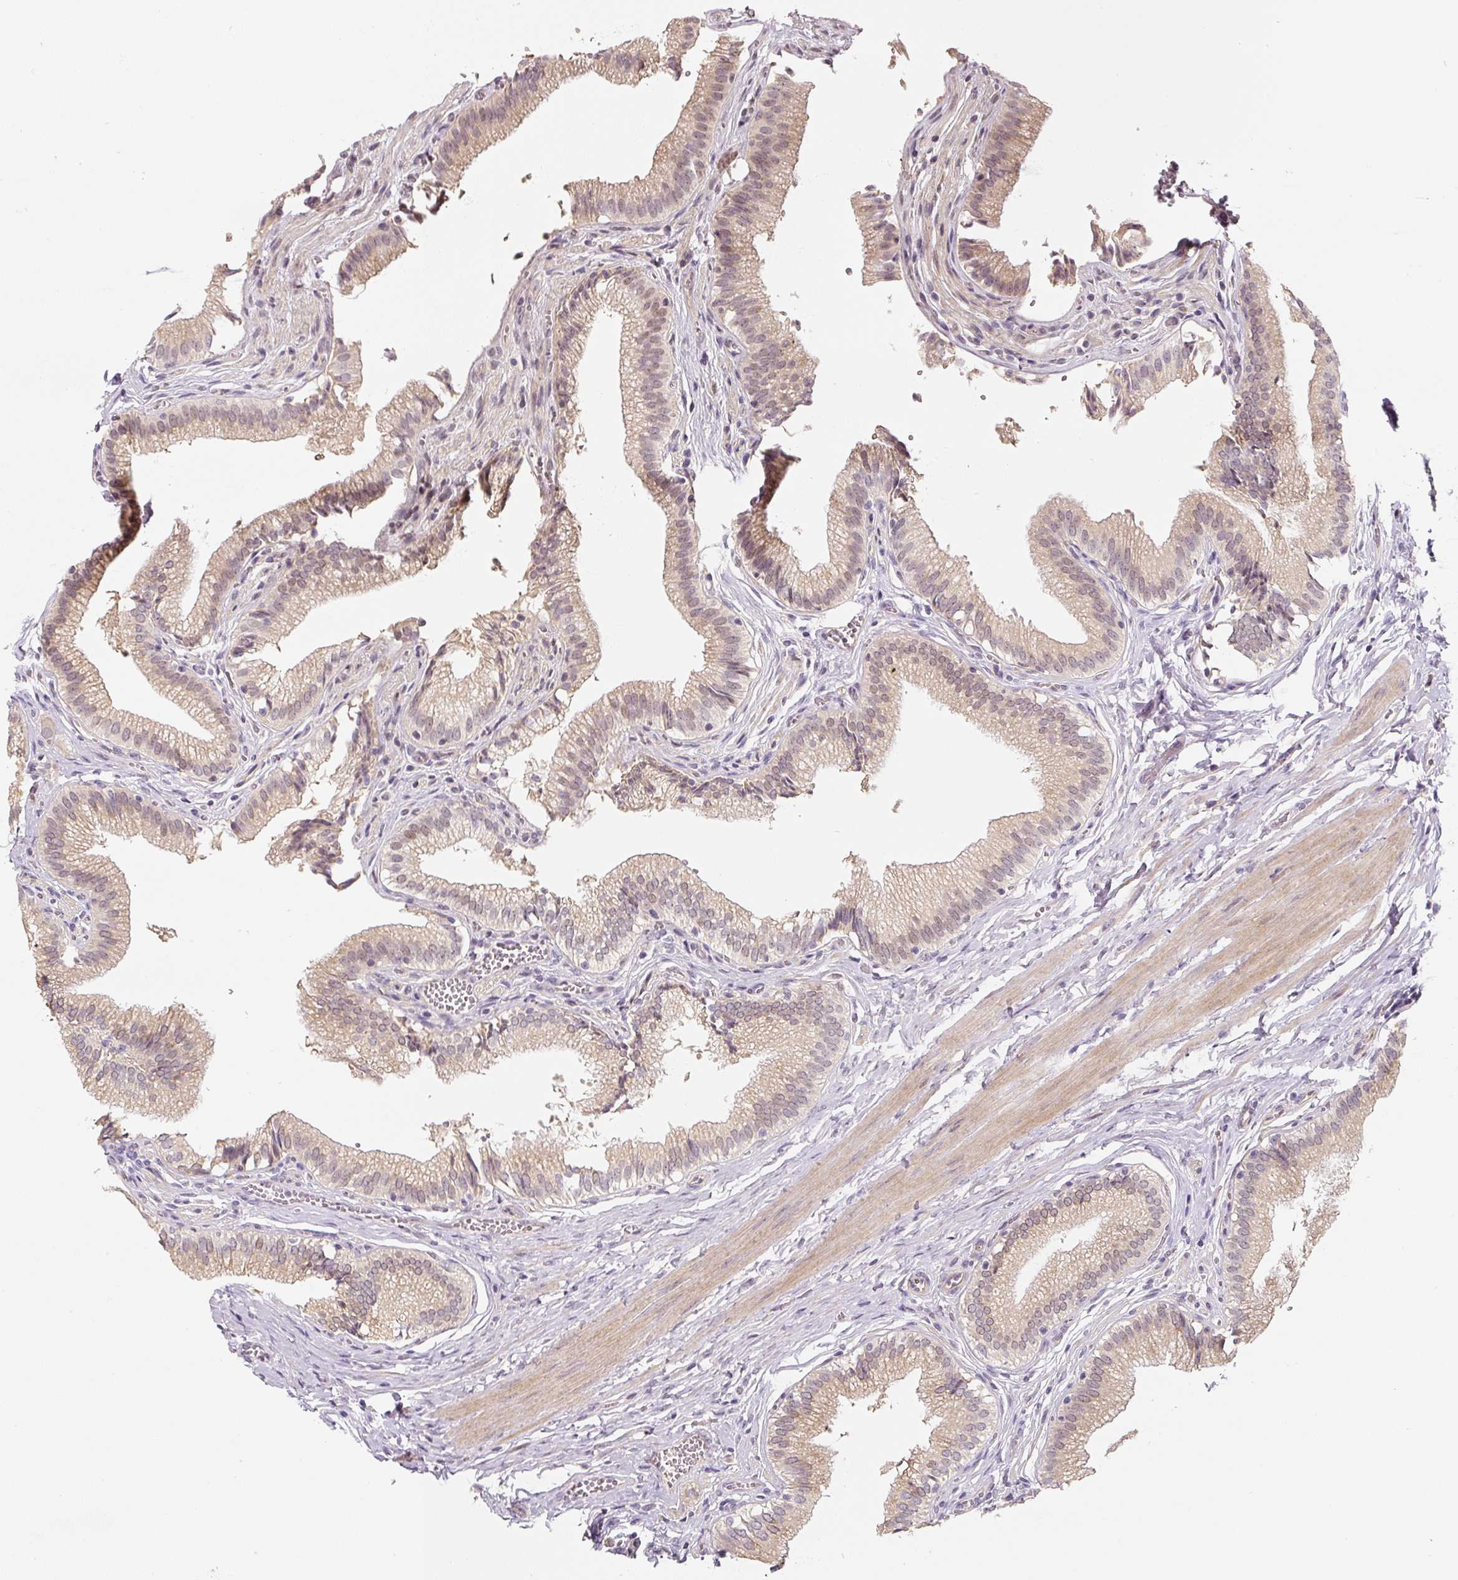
{"staining": {"intensity": "moderate", "quantity": ">75%", "location": "cytoplasmic/membranous,nuclear"}, "tissue": "gallbladder", "cell_type": "Glandular cells", "image_type": "normal", "snomed": [{"axis": "morphology", "description": "Normal tissue, NOS"}, {"axis": "topography", "description": "Gallbladder"}, {"axis": "topography", "description": "Peripheral nerve tissue"}], "caption": "DAB immunohistochemical staining of unremarkable gallbladder exhibits moderate cytoplasmic/membranous,nuclear protein staining in approximately >75% of glandular cells. (DAB (3,3'-diaminobenzidine) = brown stain, brightfield microscopy at high magnification).", "gene": "PWWP3B", "patient": {"sex": "male", "age": 17}}